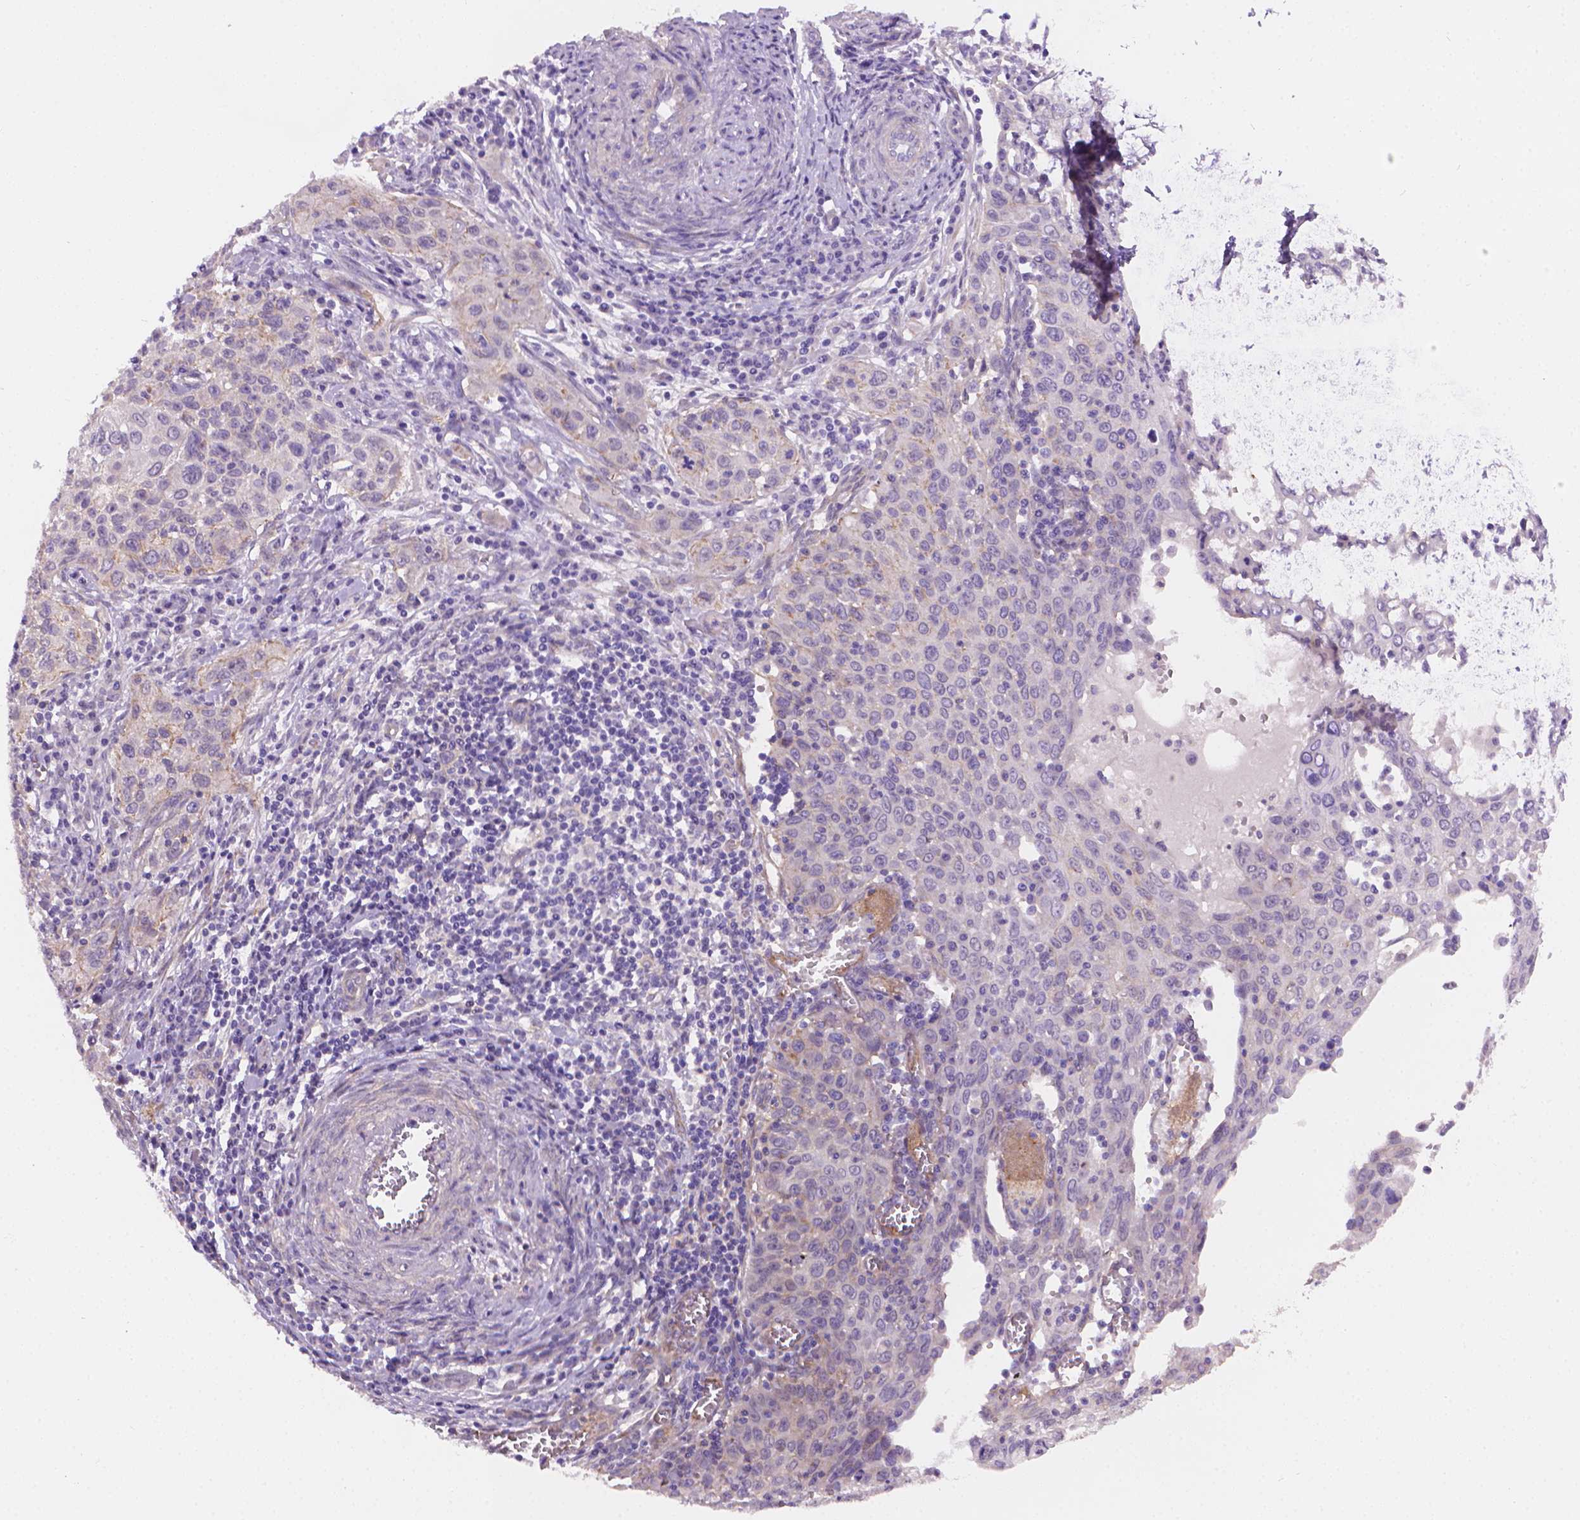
{"staining": {"intensity": "negative", "quantity": "none", "location": "none"}, "tissue": "cervical cancer", "cell_type": "Tumor cells", "image_type": "cancer", "snomed": [{"axis": "morphology", "description": "Squamous cell carcinoma, NOS"}, {"axis": "topography", "description": "Cervix"}], "caption": "Tumor cells show no significant protein staining in squamous cell carcinoma (cervical). Brightfield microscopy of immunohistochemistry stained with DAB (brown) and hematoxylin (blue), captured at high magnification.", "gene": "AMMECR1", "patient": {"sex": "female", "age": 38}}